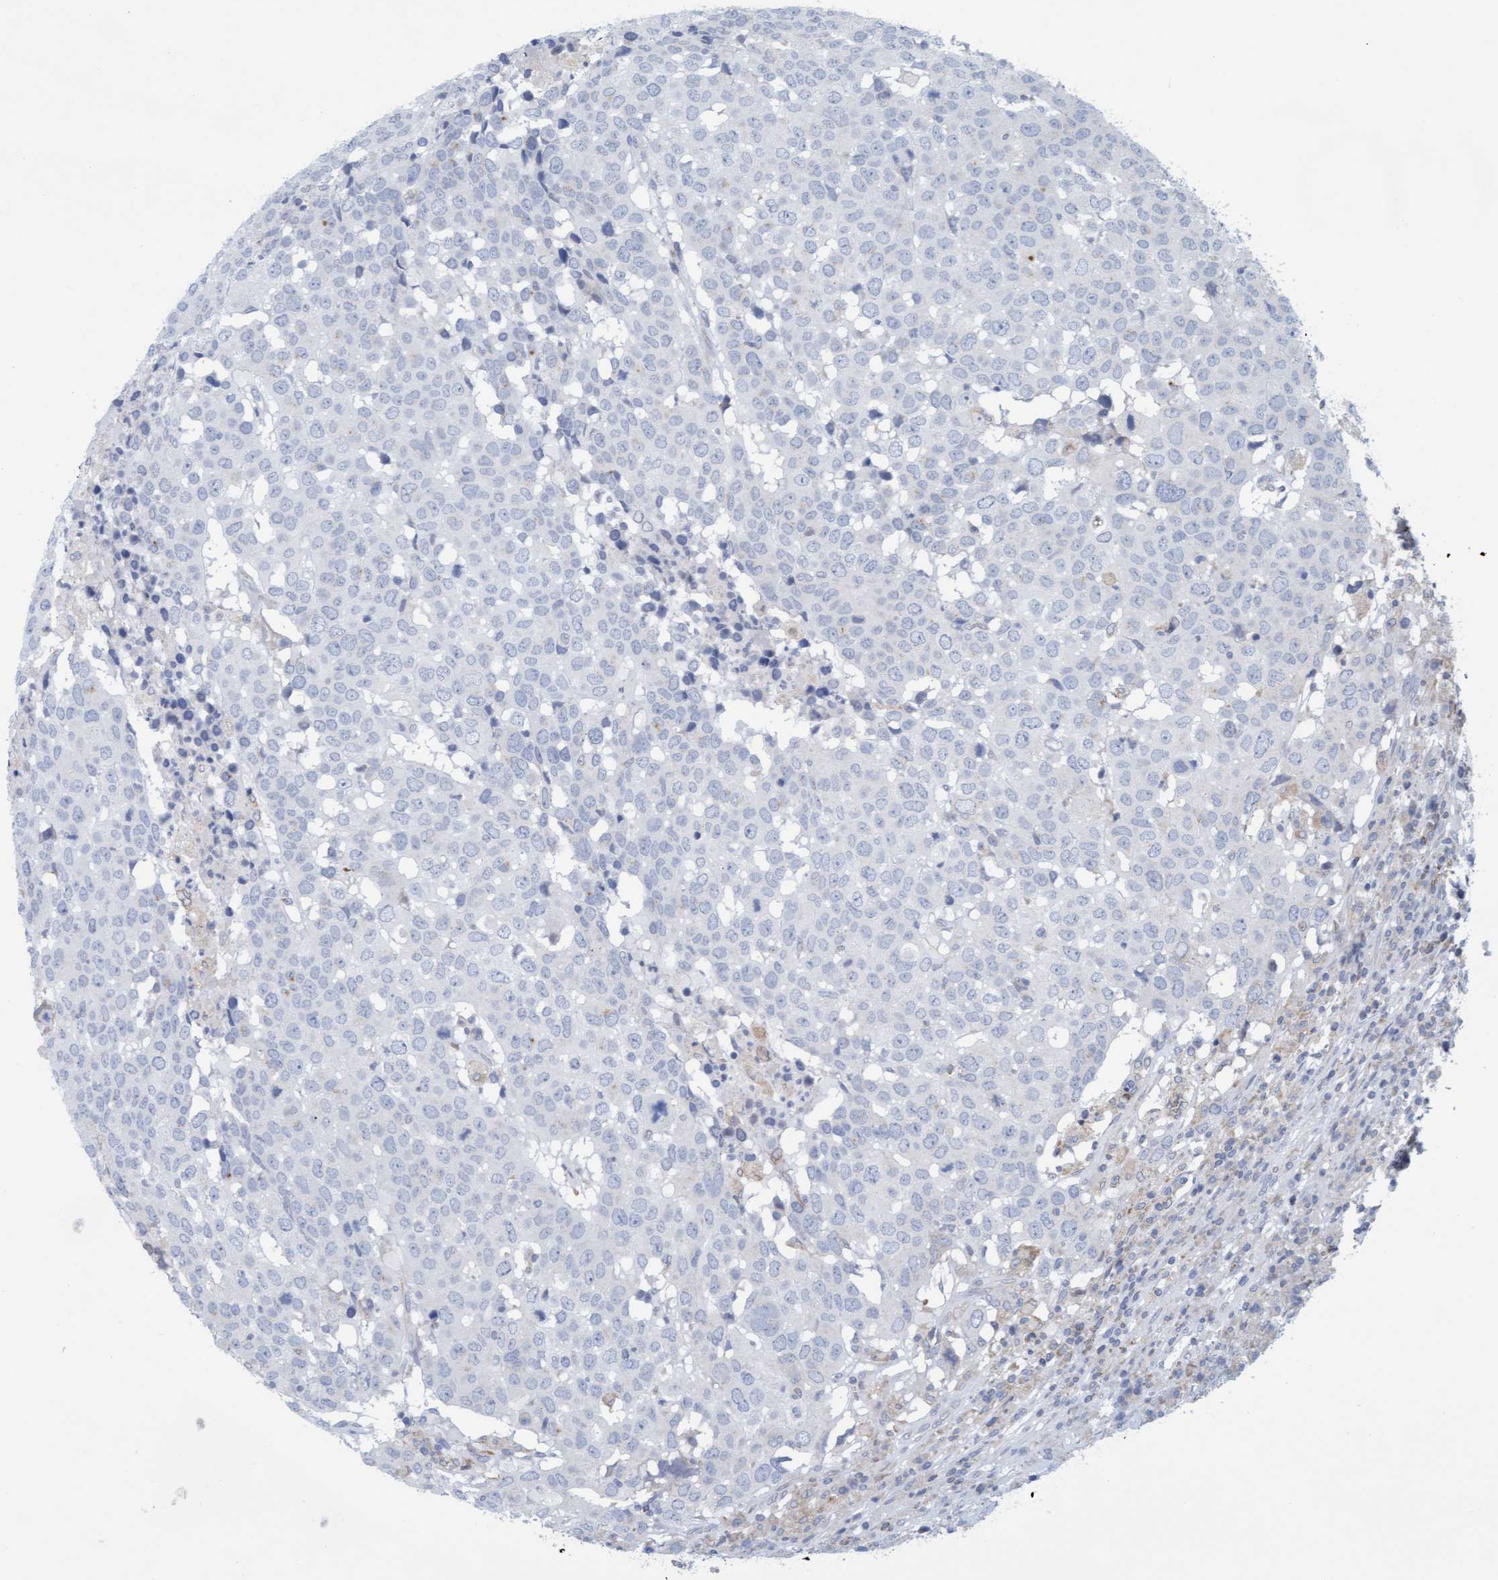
{"staining": {"intensity": "negative", "quantity": "none", "location": "none"}, "tissue": "head and neck cancer", "cell_type": "Tumor cells", "image_type": "cancer", "snomed": [{"axis": "morphology", "description": "Squamous cell carcinoma, NOS"}, {"axis": "topography", "description": "Head-Neck"}], "caption": "Protein analysis of squamous cell carcinoma (head and neck) exhibits no significant positivity in tumor cells. (DAB (3,3'-diaminobenzidine) immunohistochemistry with hematoxylin counter stain).", "gene": "SLC28A3", "patient": {"sex": "male", "age": 66}}